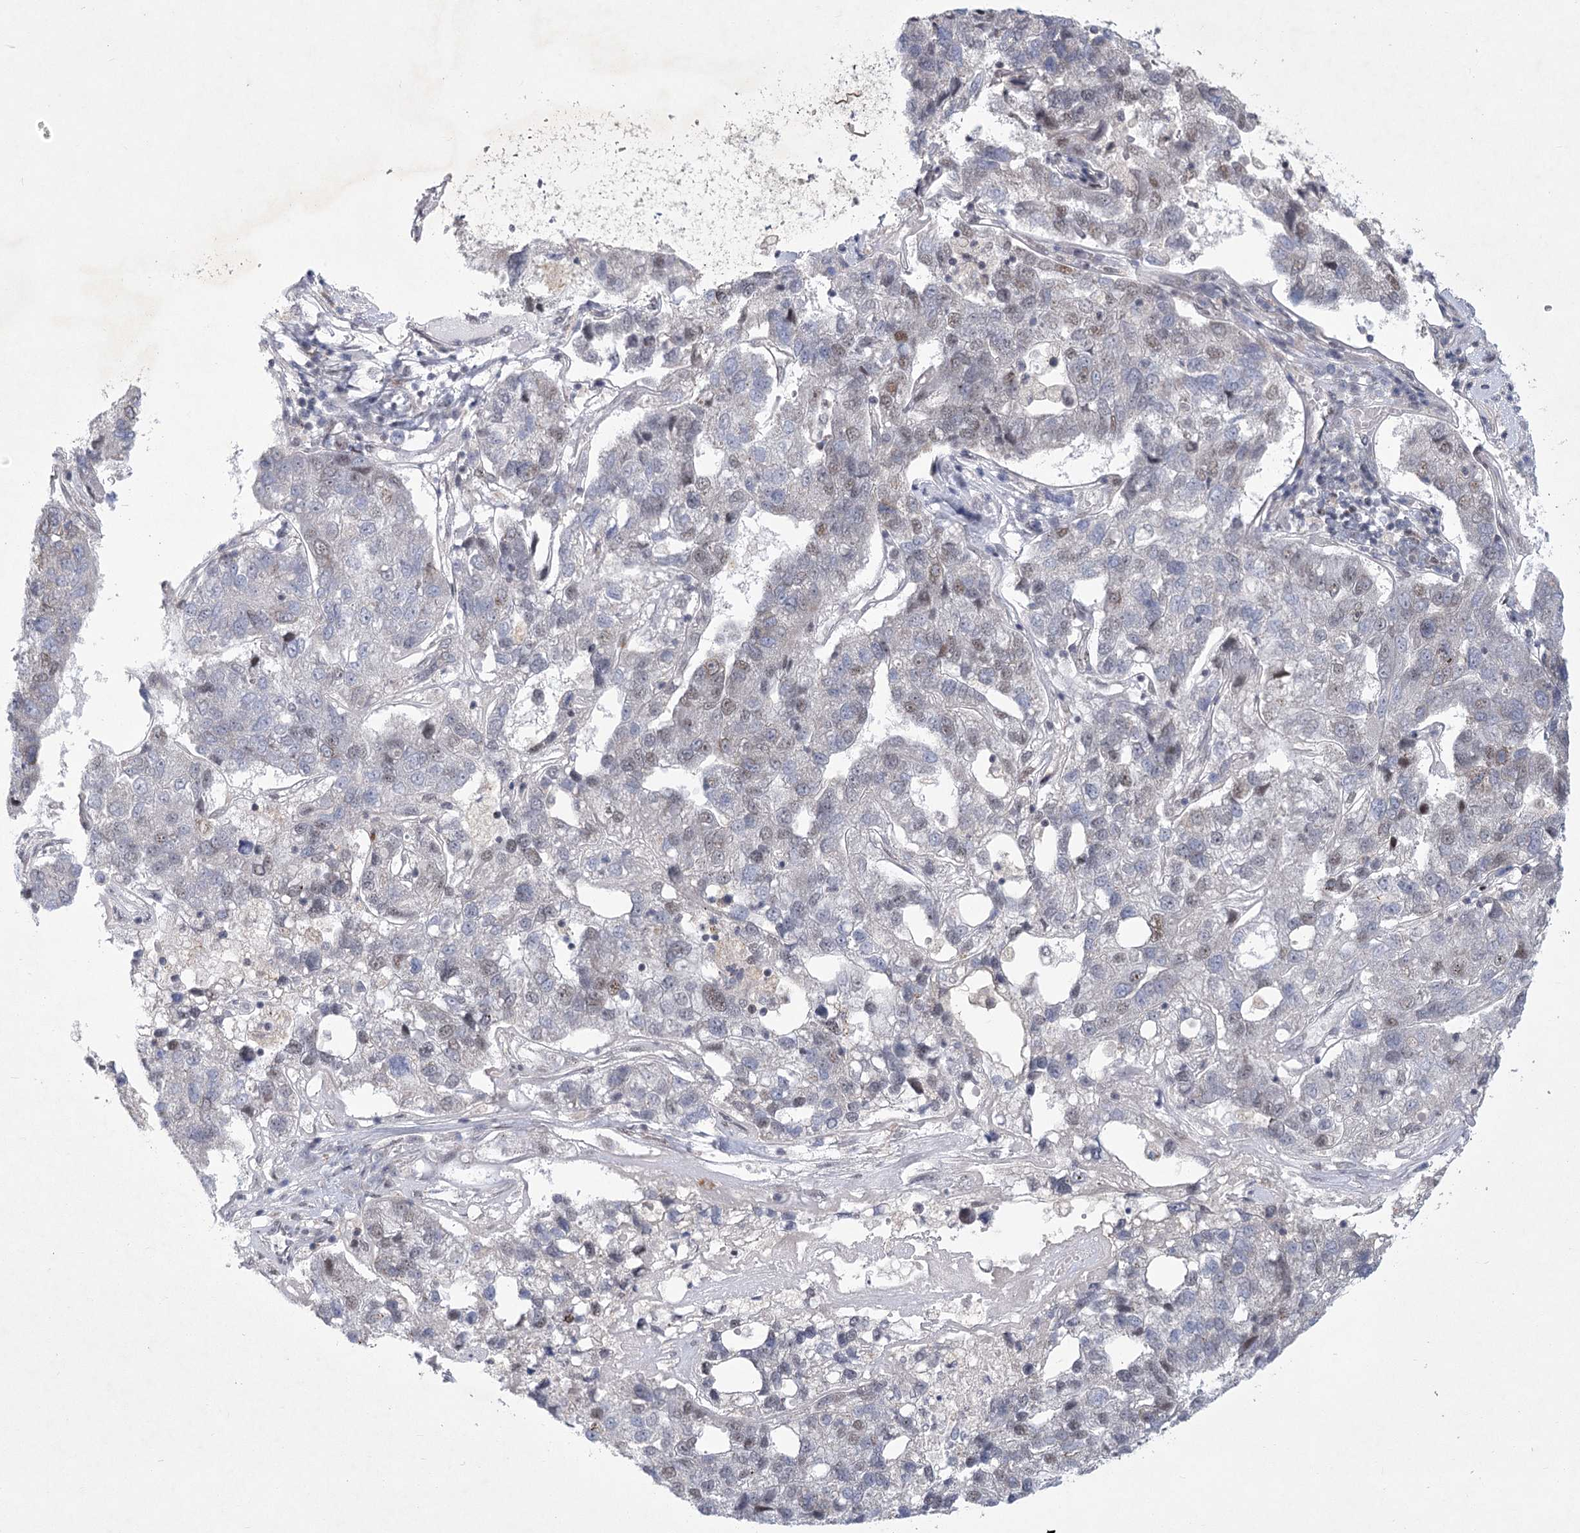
{"staining": {"intensity": "weak", "quantity": "<25%", "location": "nuclear"}, "tissue": "pancreatic cancer", "cell_type": "Tumor cells", "image_type": "cancer", "snomed": [{"axis": "morphology", "description": "Adenocarcinoma, NOS"}, {"axis": "topography", "description": "Pancreas"}], "caption": "High magnification brightfield microscopy of pancreatic cancer stained with DAB (brown) and counterstained with hematoxylin (blue): tumor cells show no significant expression.", "gene": "CIB4", "patient": {"sex": "female", "age": 61}}